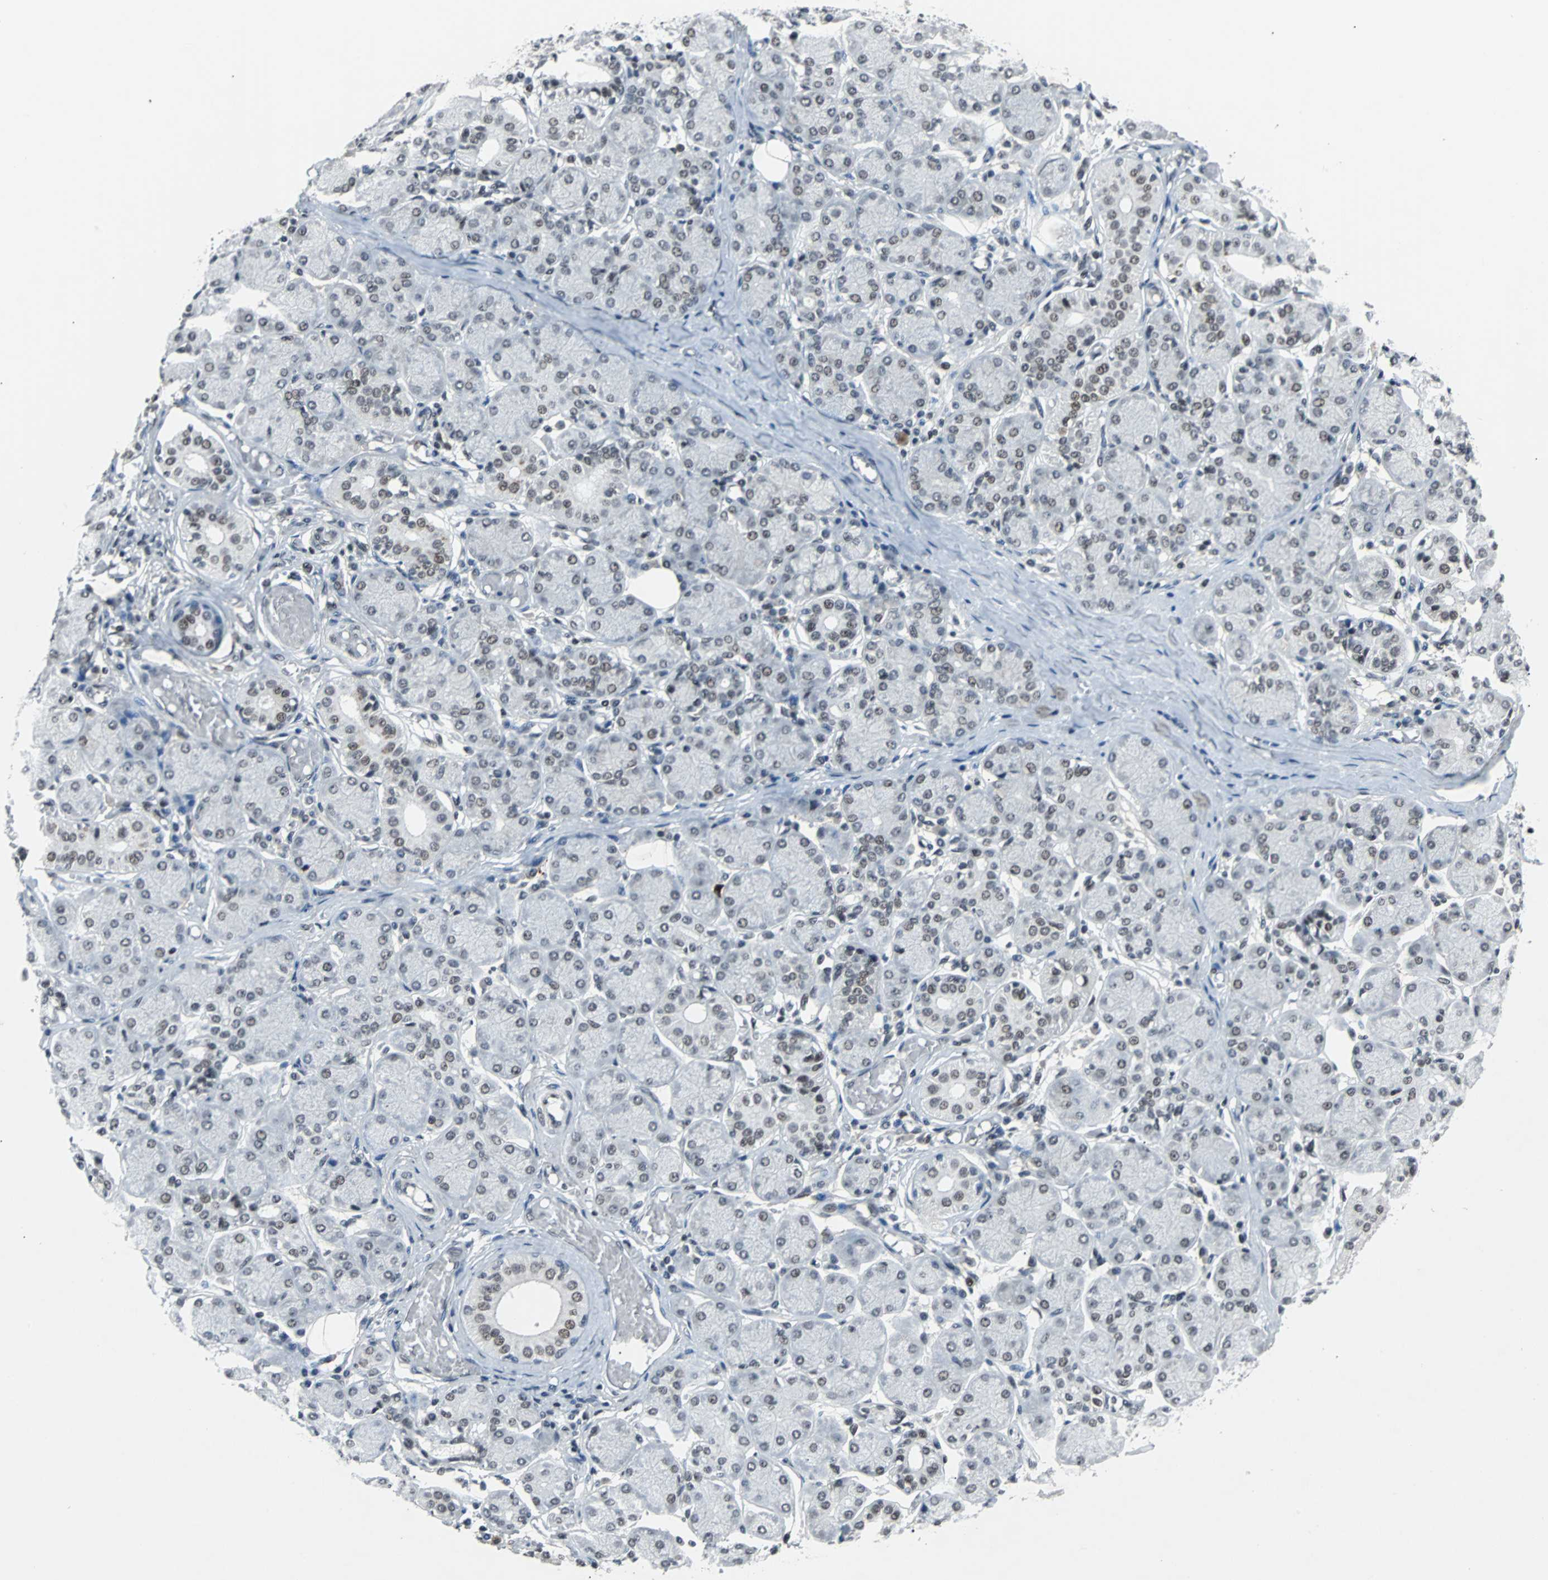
{"staining": {"intensity": "moderate", "quantity": "25%-75%", "location": "cytoplasmic/membranous"}, "tissue": "salivary gland", "cell_type": "Glandular cells", "image_type": "normal", "snomed": [{"axis": "morphology", "description": "Normal tissue, NOS"}, {"axis": "topography", "description": "Salivary gland"}], "caption": "An IHC photomicrograph of benign tissue is shown. Protein staining in brown labels moderate cytoplasmic/membranous positivity in salivary gland within glandular cells. The staining was performed using DAB (3,3'-diaminobenzidine) to visualize the protein expression in brown, while the nuclei were stained in blue with hematoxylin (Magnification: 20x).", "gene": "GATAD2A", "patient": {"sex": "female", "age": 24}}